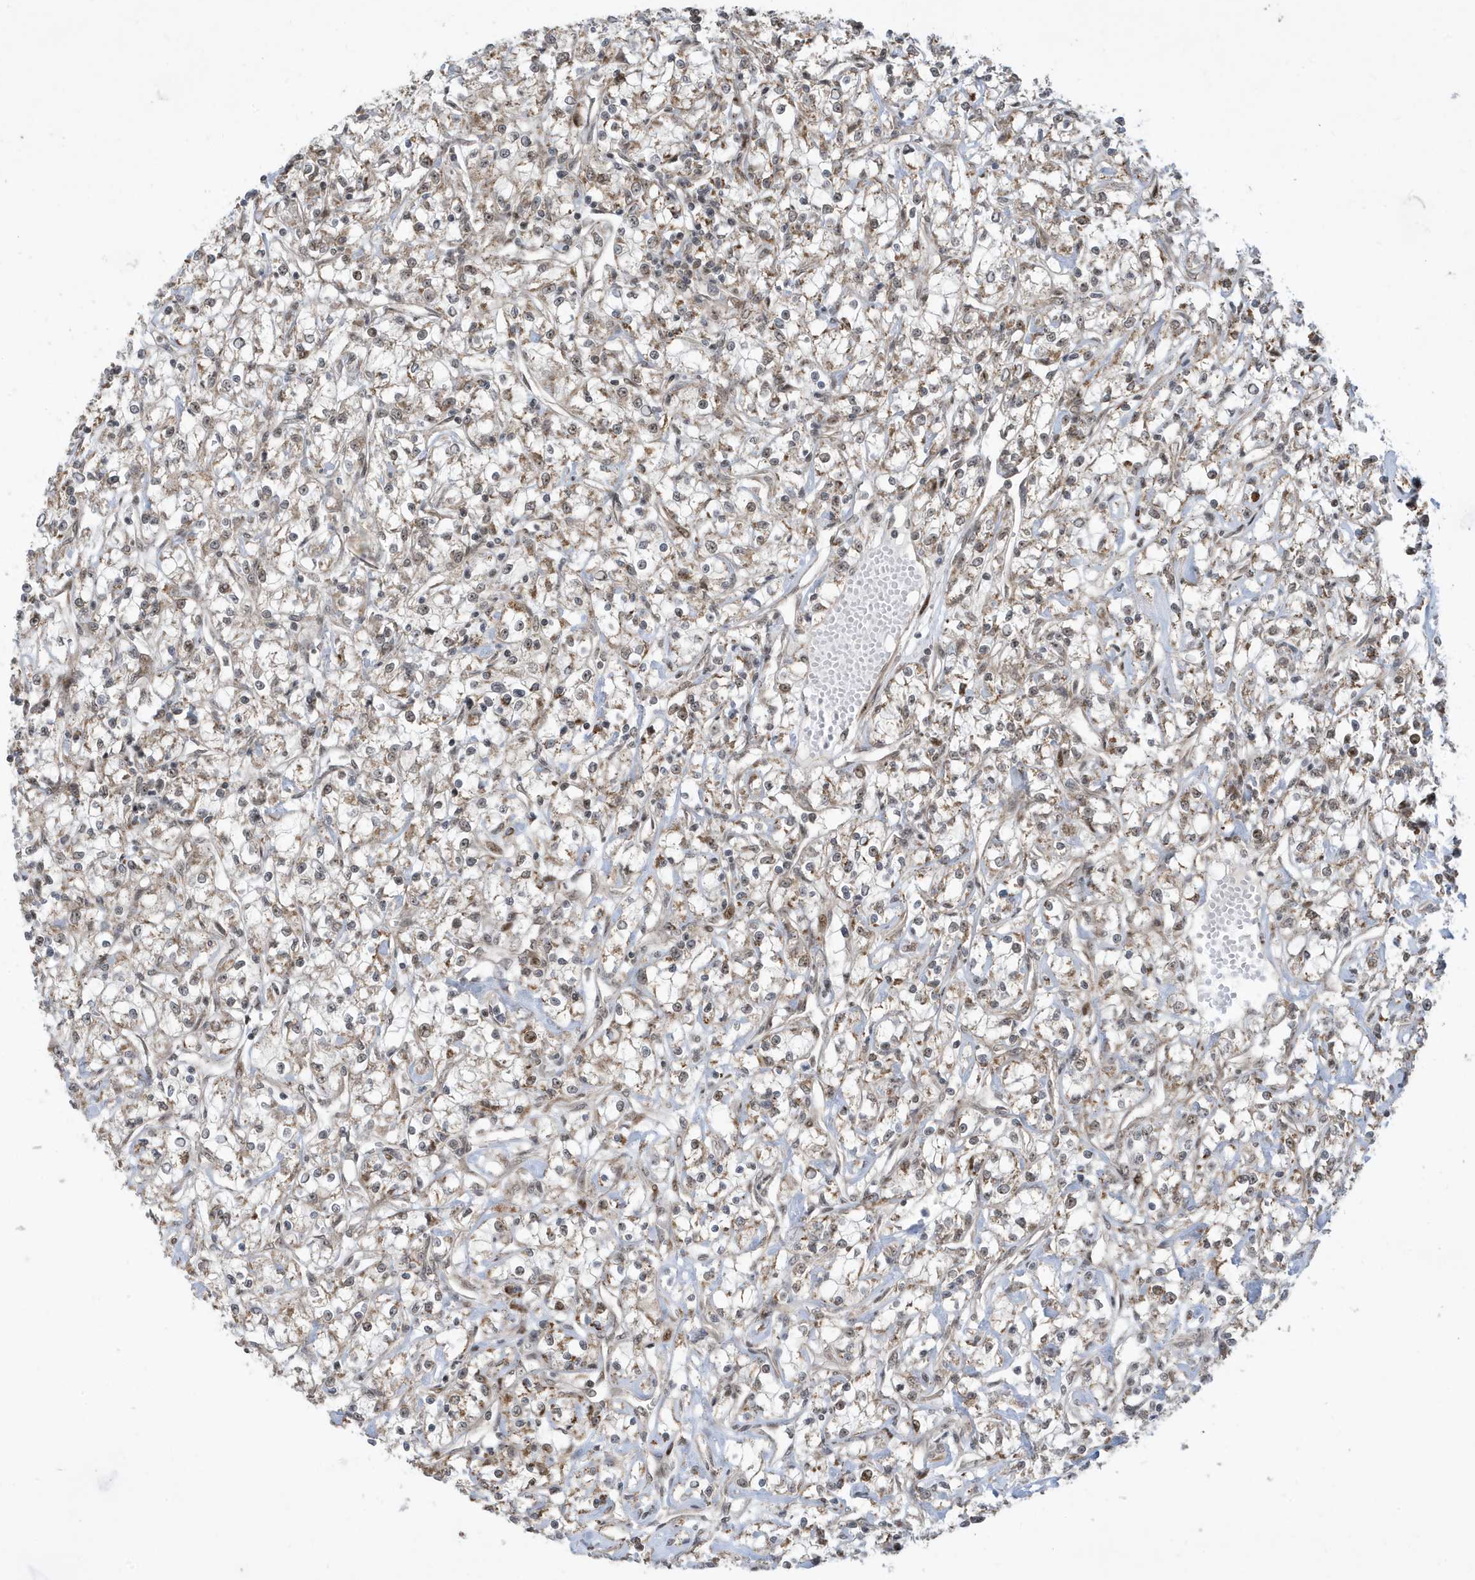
{"staining": {"intensity": "weak", "quantity": "<25%", "location": "cytoplasmic/membranous,nuclear"}, "tissue": "renal cancer", "cell_type": "Tumor cells", "image_type": "cancer", "snomed": [{"axis": "morphology", "description": "Adenocarcinoma, NOS"}, {"axis": "topography", "description": "Kidney"}], "caption": "Immunohistochemistry of renal cancer (adenocarcinoma) displays no positivity in tumor cells. The staining was performed using DAB (3,3'-diaminobenzidine) to visualize the protein expression in brown, while the nuclei were stained in blue with hematoxylin (Magnification: 20x).", "gene": "FAM9B", "patient": {"sex": "female", "age": 59}}